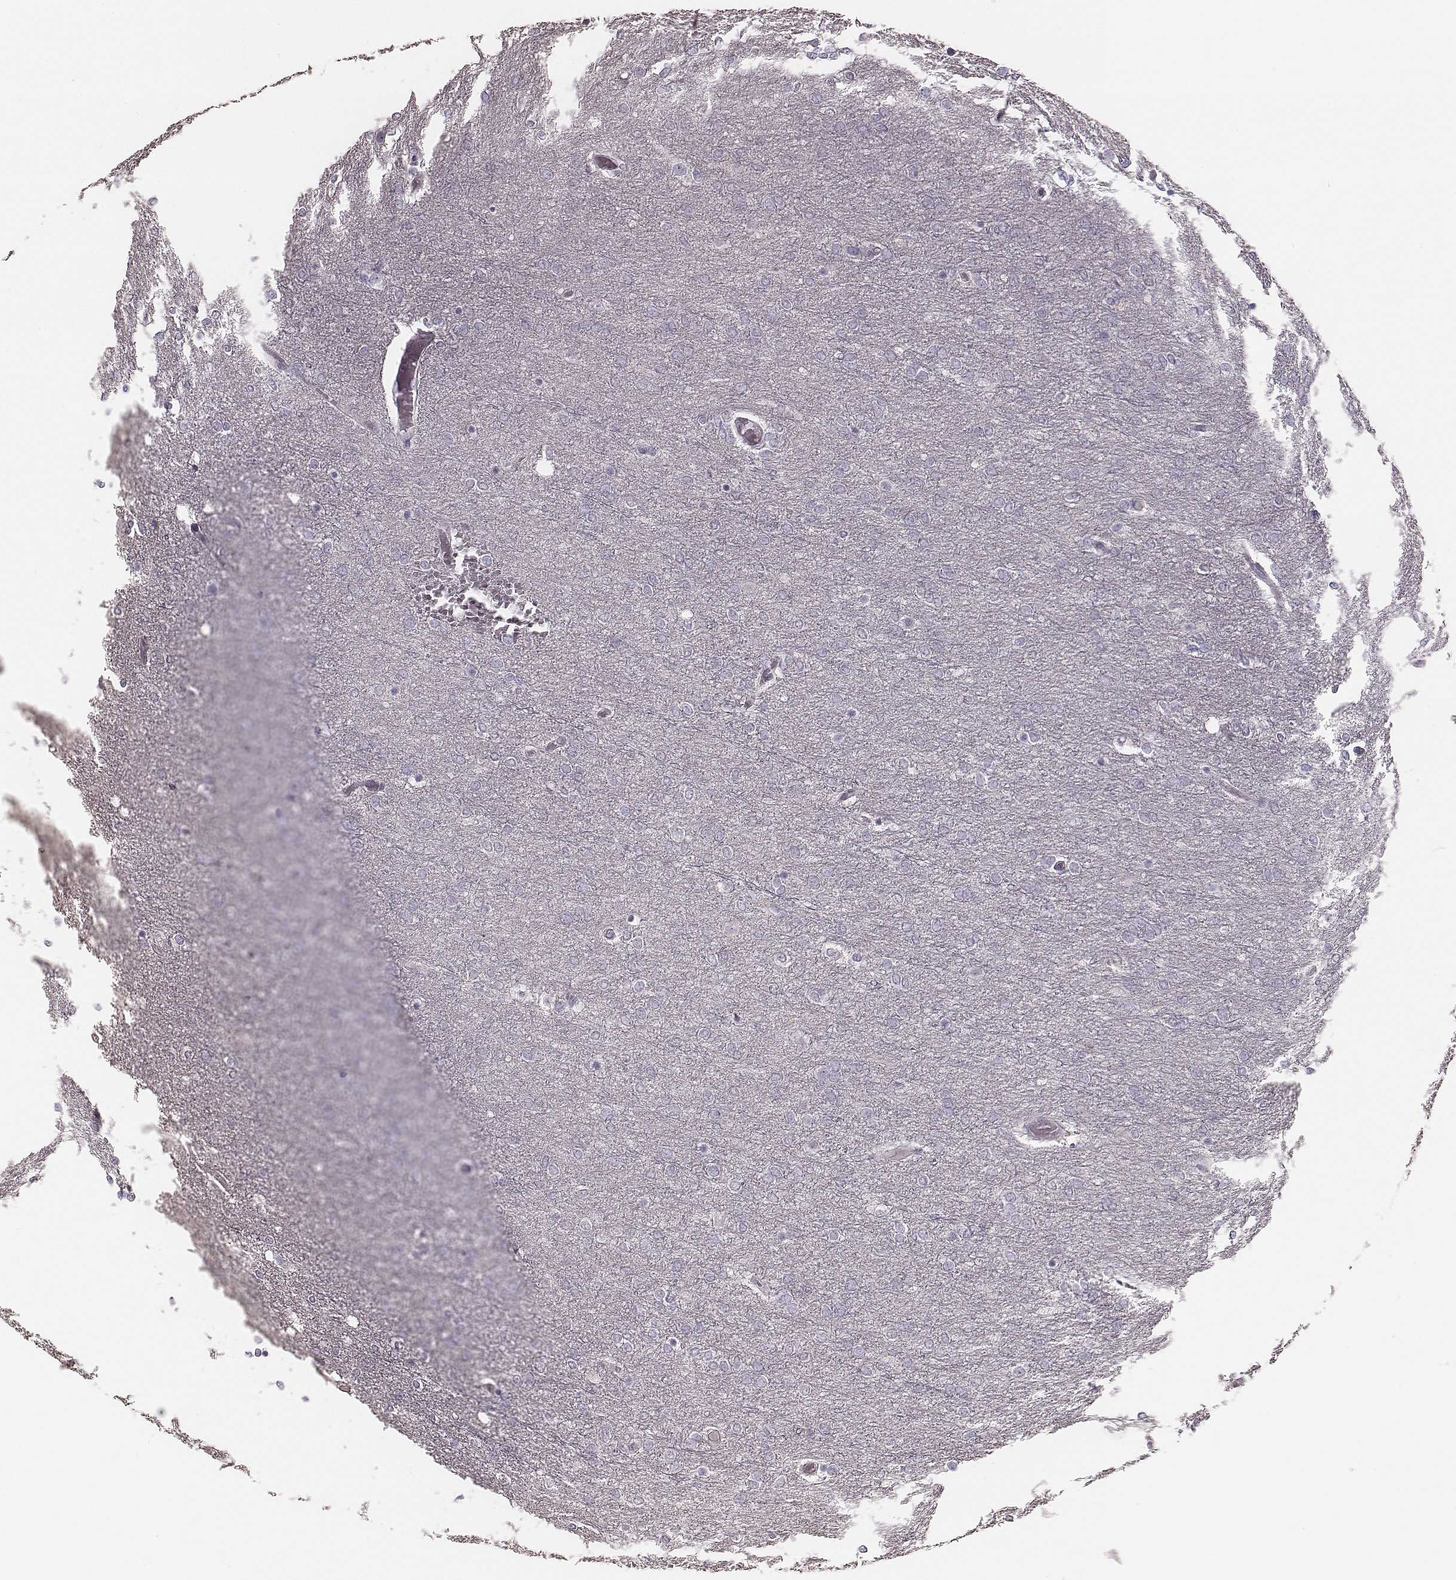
{"staining": {"intensity": "negative", "quantity": "none", "location": "none"}, "tissue": "glioma", "cell_type": "Tumor cells", "image_type": "cancer", "snomed": [{"axis": "morphology", "description": "Glioma, malignant, High grade"}, {"axis": "topography", "description": "Brain"}], "caption": "This is an immunohistochemistry (IHC) photomicrograph of glioma. There is no positivity in tumor cells.", "gene": "ZP4", "patient": {"sex": "female", "age": 61}}